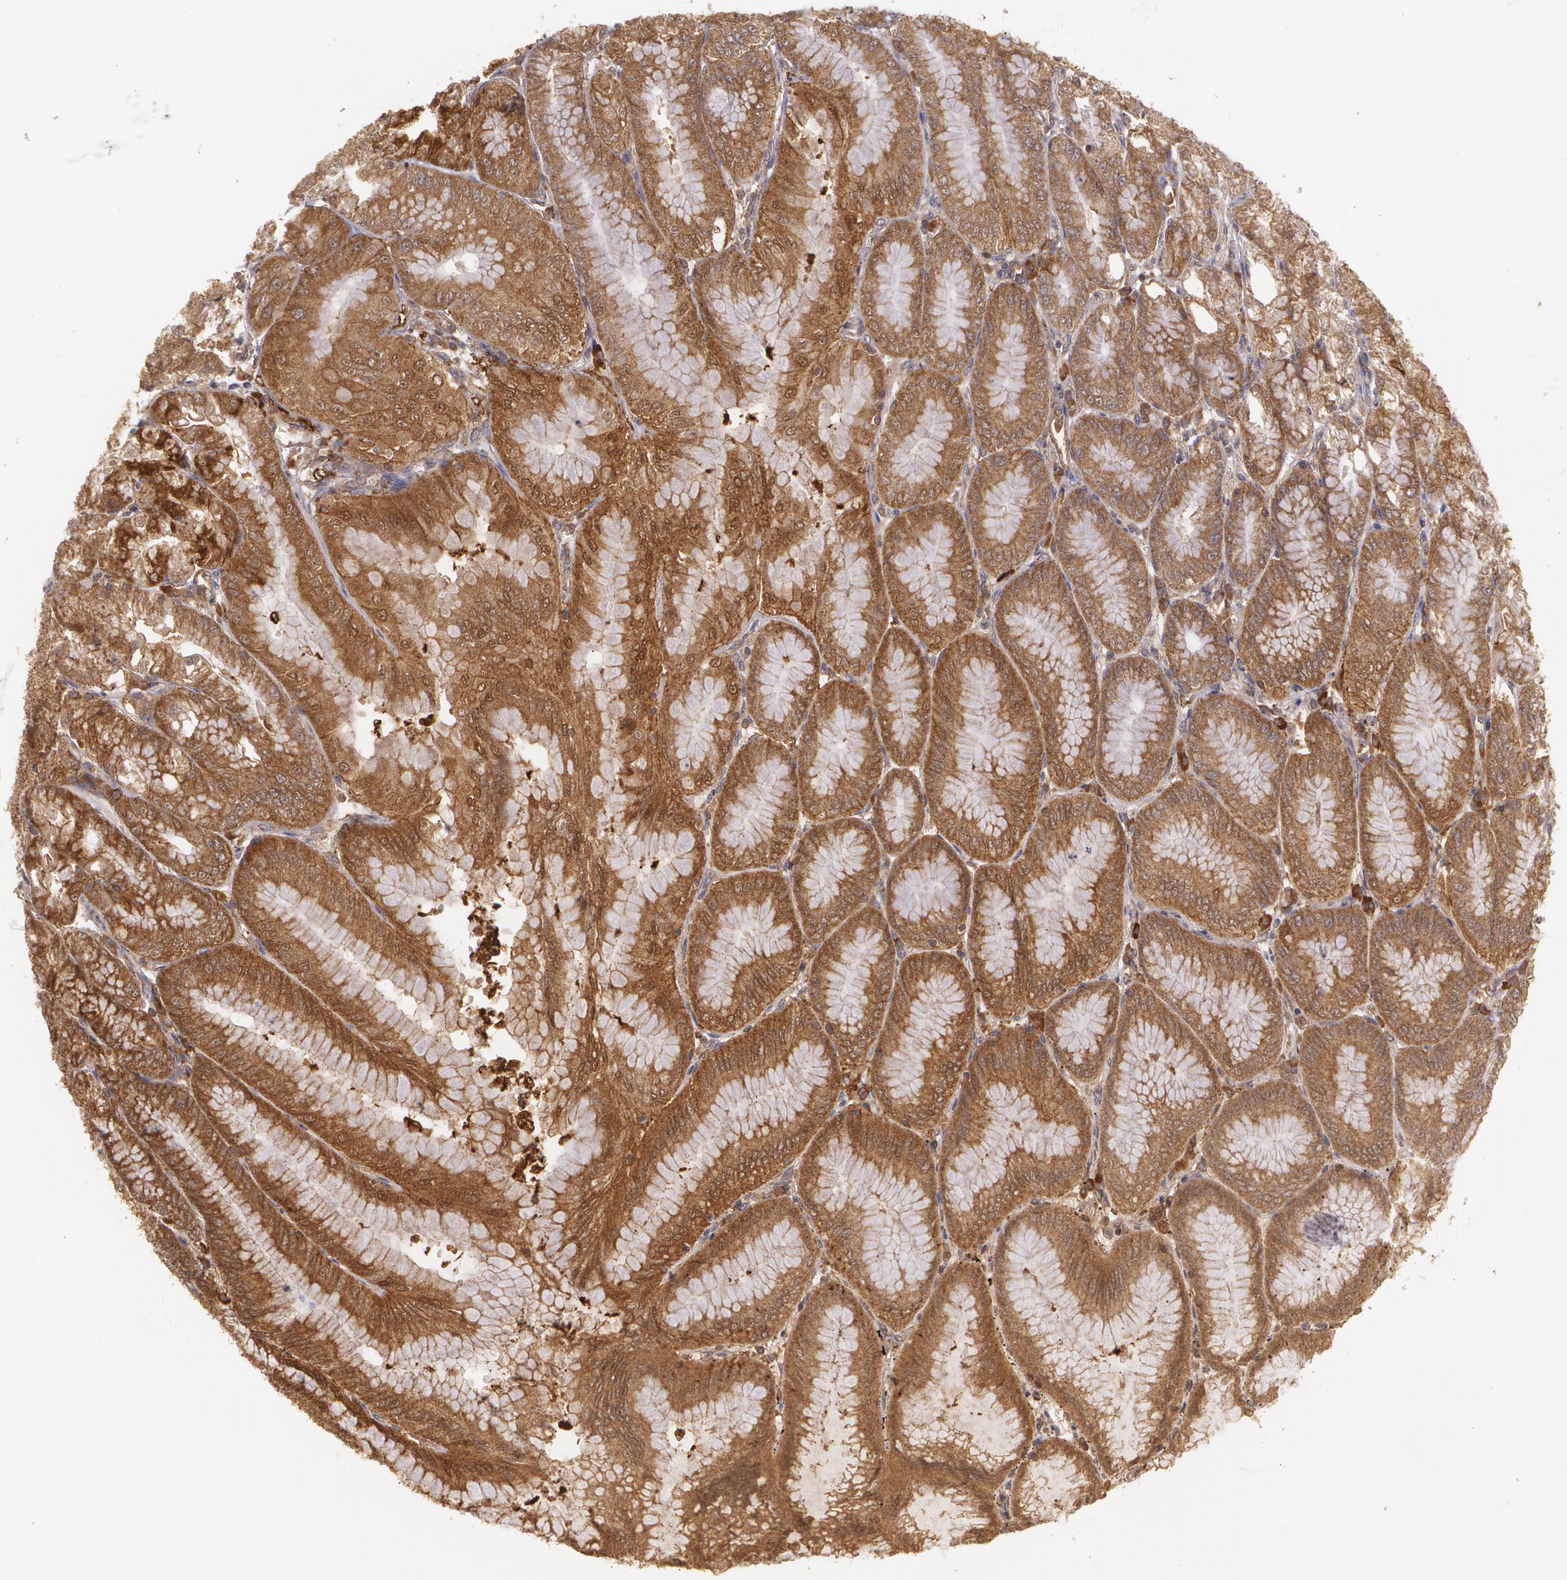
{"staining": {"intensity": "strong", "quantity": ">75%", "location": "cytoplasmic/membranous"}, "tissue": "stomach", "cell_type": "Glandular cells", "image_type": "normal", "snomed": [{"axis": "morphology", "description": "Normal tissue, NOS"}, {"axis": "topography", "description": "Stomach, lower"}], "caption": "Immunohistochemistry (DAB) staining of unremarkable human stomach shows strong cytoplasmic/membranous protein staining in about >75% of glandular cells.", "gene": "ECE1", "patient": {"sex": "male", "age": 71}}